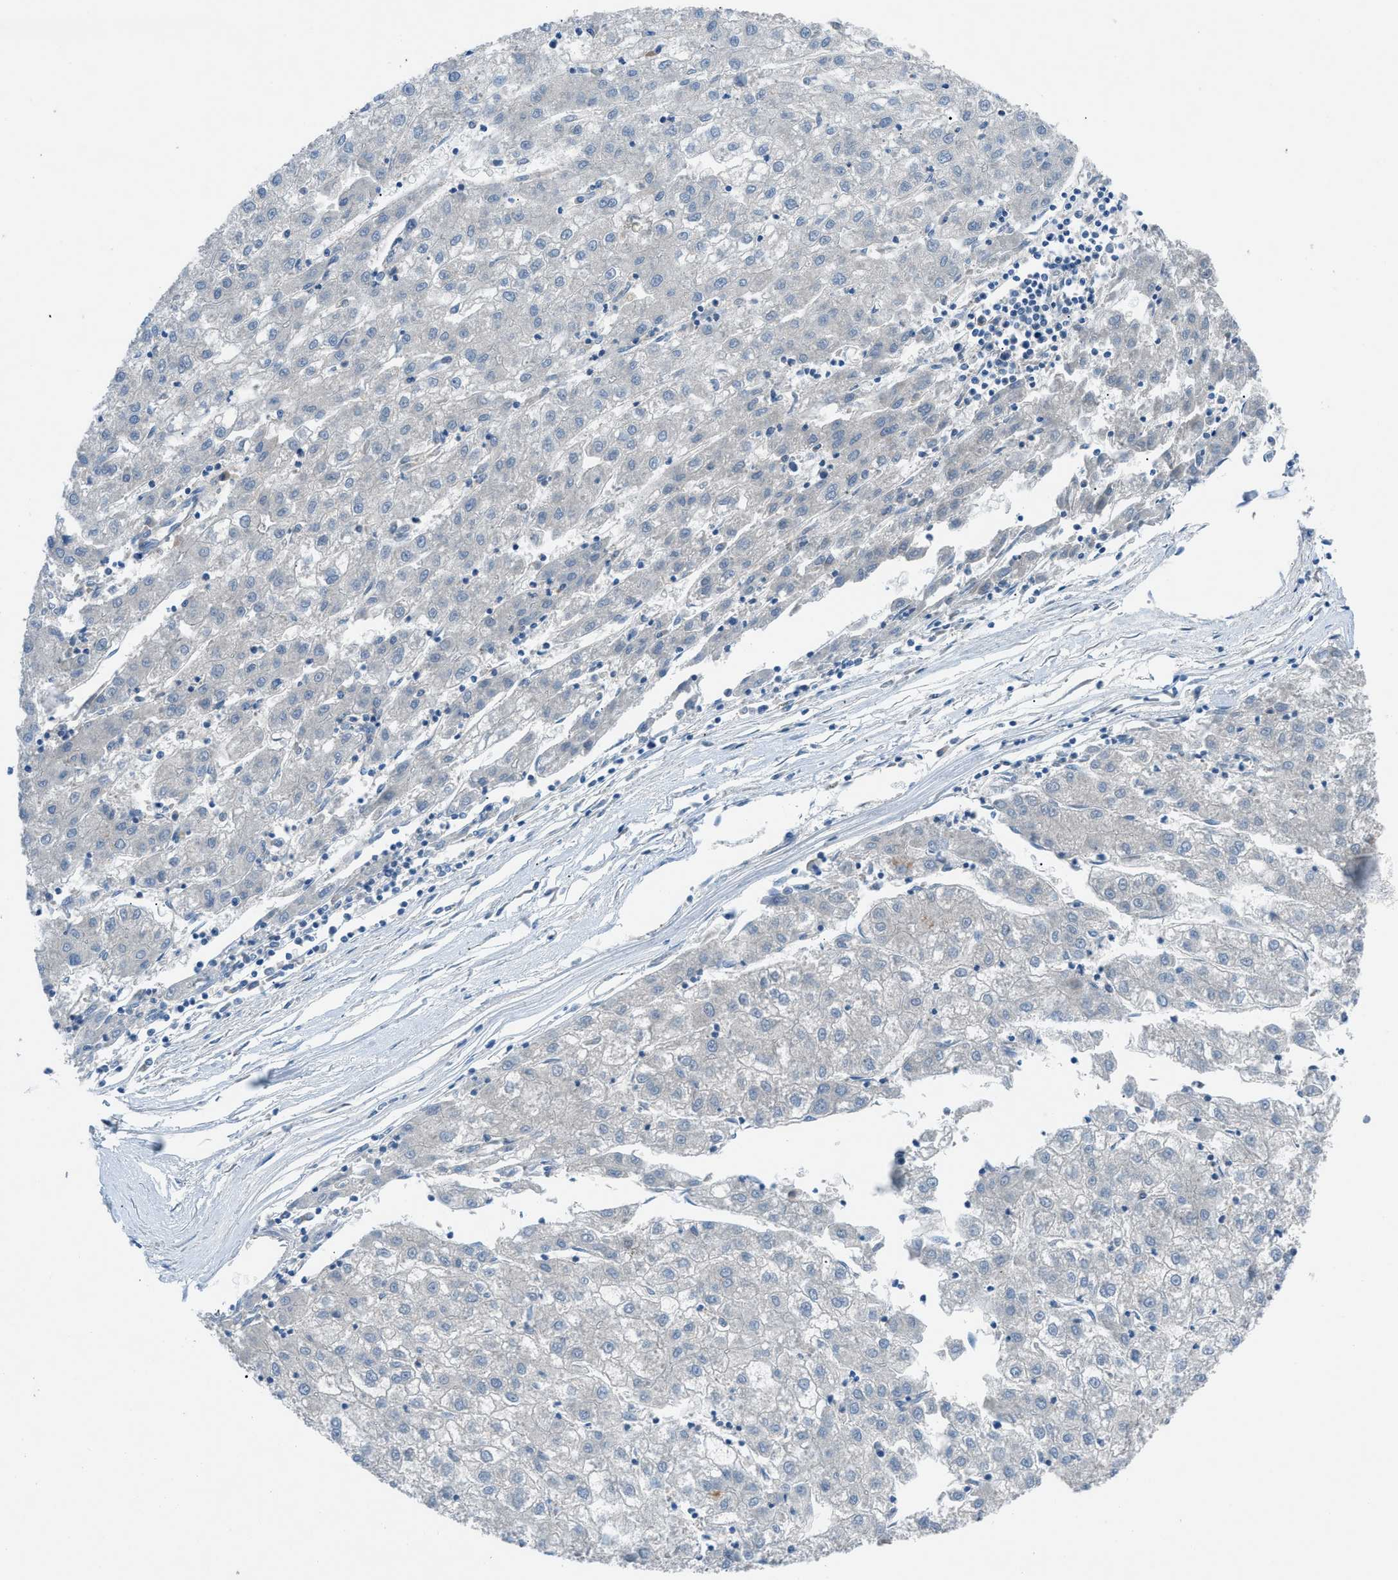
{"staining": {"intensity": "negative", "quantity": "none", "location": "none"}, "tissue": "liver cancer", "cell_type": "Tumor cells", "image_type": "cancer", "snomed": [{"axis": "morphology", "description": "Carcinoma, Hepatocellular, NOS"}, {"axis": "topography", "description": "Liver"}], "caption": "IHC photomicrograph of human liver cancer stained for a protein (brown), which exhibits no expression in tumor cells.", "gene": "C5AR2", "patient": {"sex": "male", "age": 72}}